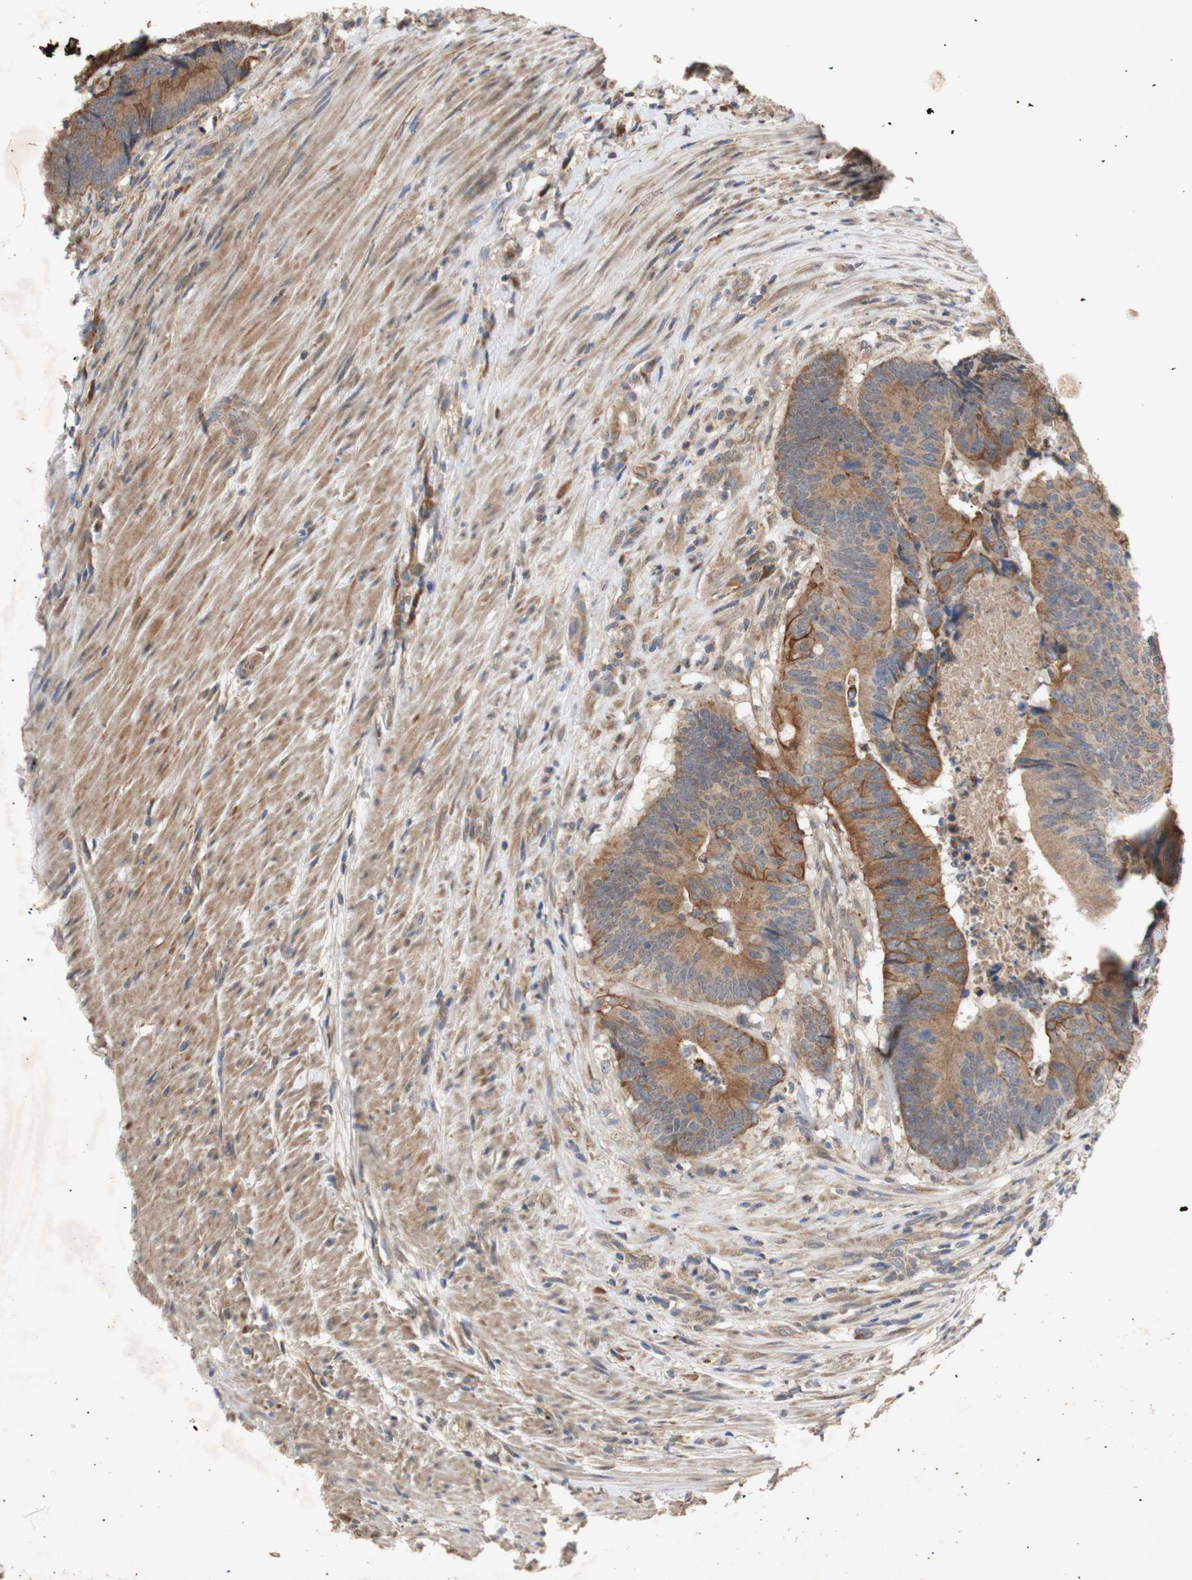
{"staining": {"intensity": "moderate", "quantity": ">75%", "location": "cytoplasmic/membranous"}, "tissue": "colorectal cancer", "cell_type": "Tumor cells", "image_type": "cancer", "snomed": [{"axis": "morphology", "description": "Normal tissue, NOS"}, {"axis": "morphology", "description": "Adenocarcinoma, NOS"}, {"axis": "topography", "description": "Colon"}], "caption": "Tumor cells demonstrate medium levels of moderate cytoplasmic/membranous staining in about >75% of cells in human colorectal cancer. Using DAB (3,3'-diaminobenzidine) (brown) and hematoxylin (blue) stains, captured at high magnification using brightfield microscopy.", "gene": "PKN1", "patient": {"sex": "male", "age": 56}}